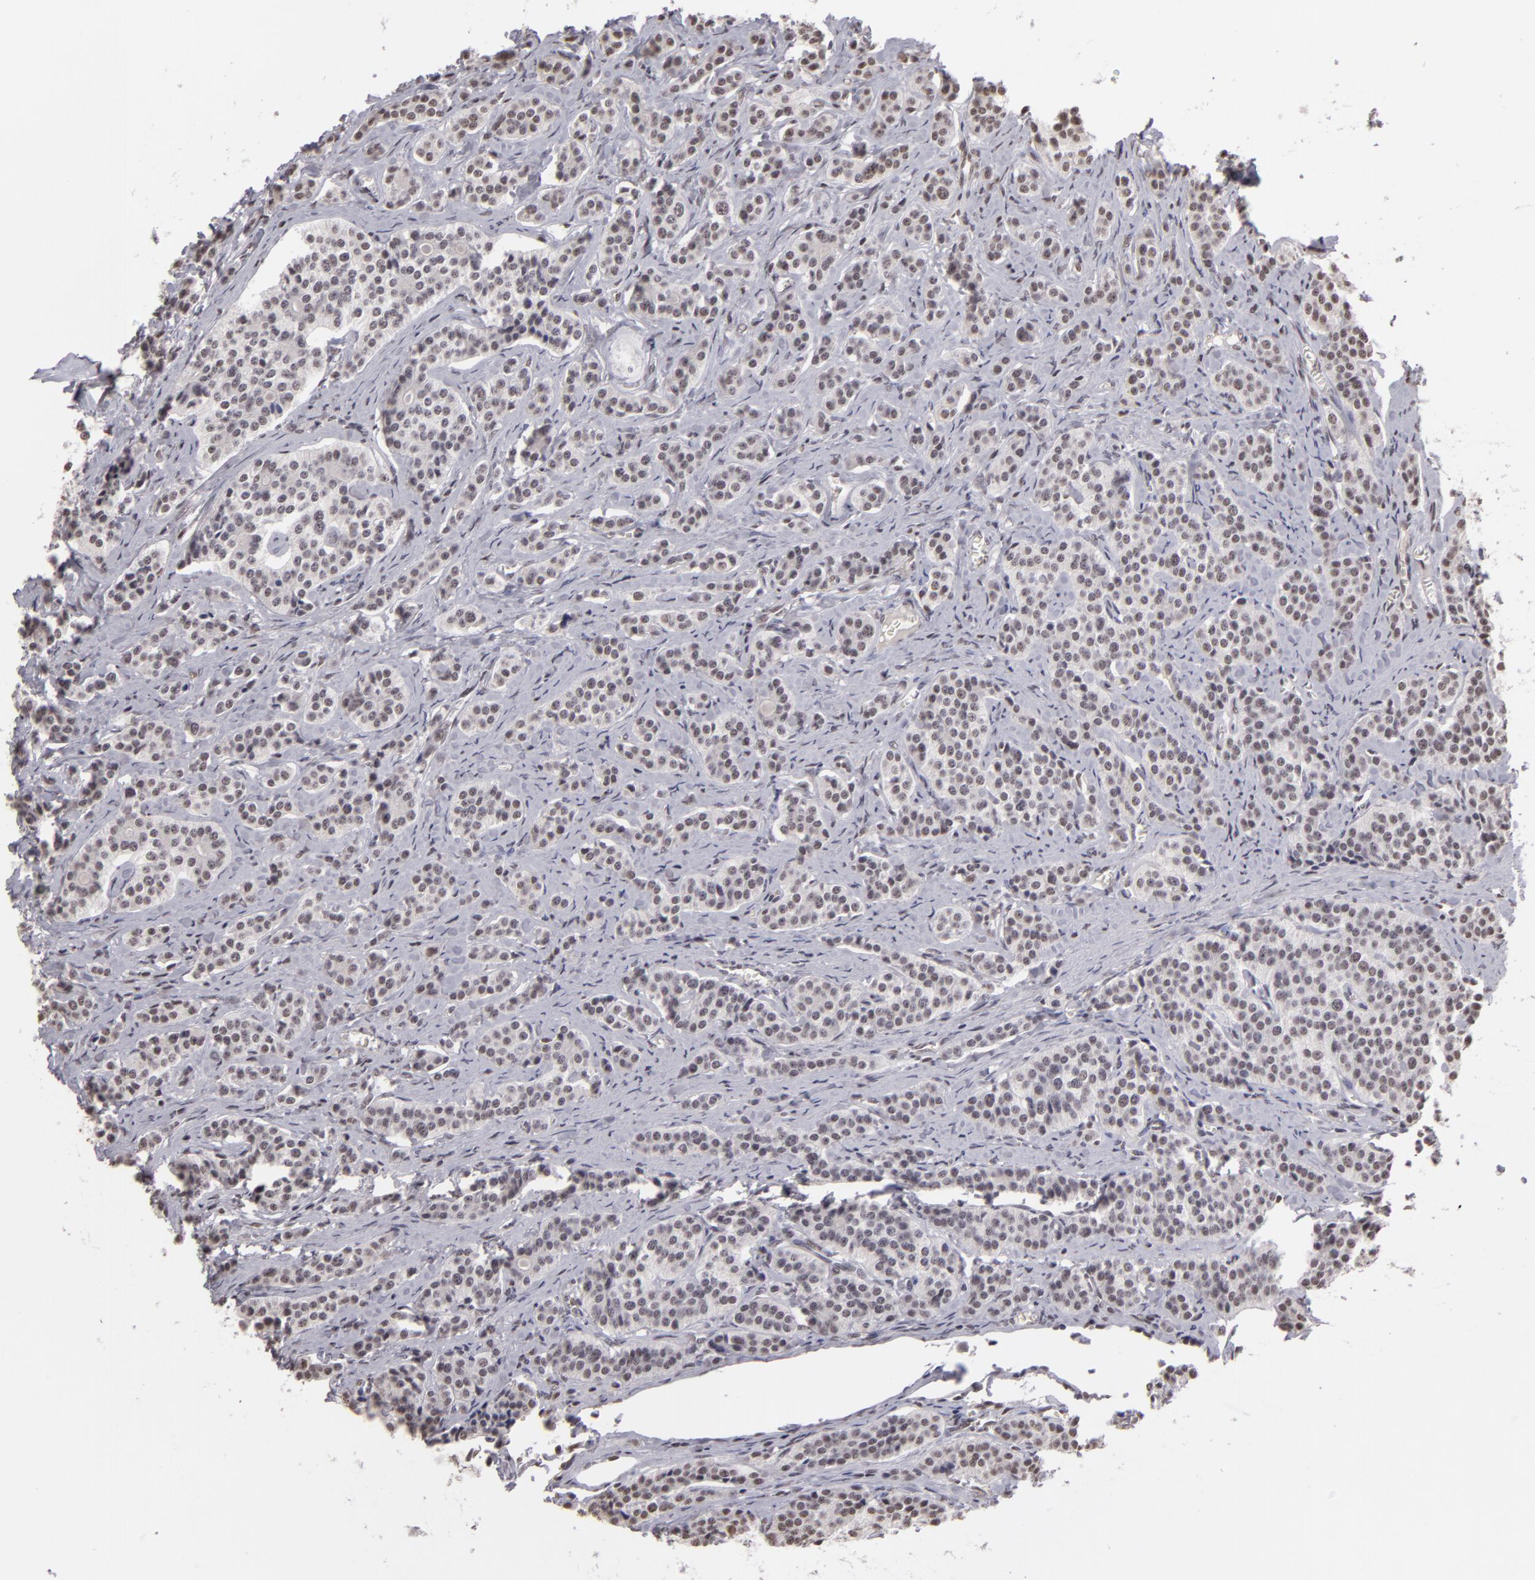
{"staining": {"intensity": "weak", "quantity": "25%-75%", "location": "nuclear"}, "tissue": "carcinoid", "cell_type": "Tumor cells", "image_type": "cancer", "snomed": [{"axis": "morphology", "description": "Carcinoid, malignant, NOS"}, {"axis": "topography", "description": "Small intestine"}], "caption": "A high-resolution image shows immunohistochemistry (IHC) staining of carcinoid (malignant), which reveals weak nuclear staining in approximately 25%-75% of tumor cells. The protein of interest is shown in brown color, while the nuclei are stained blue.", "gene": "INTS6", "patient": {"sex": "male", "age": 63}}